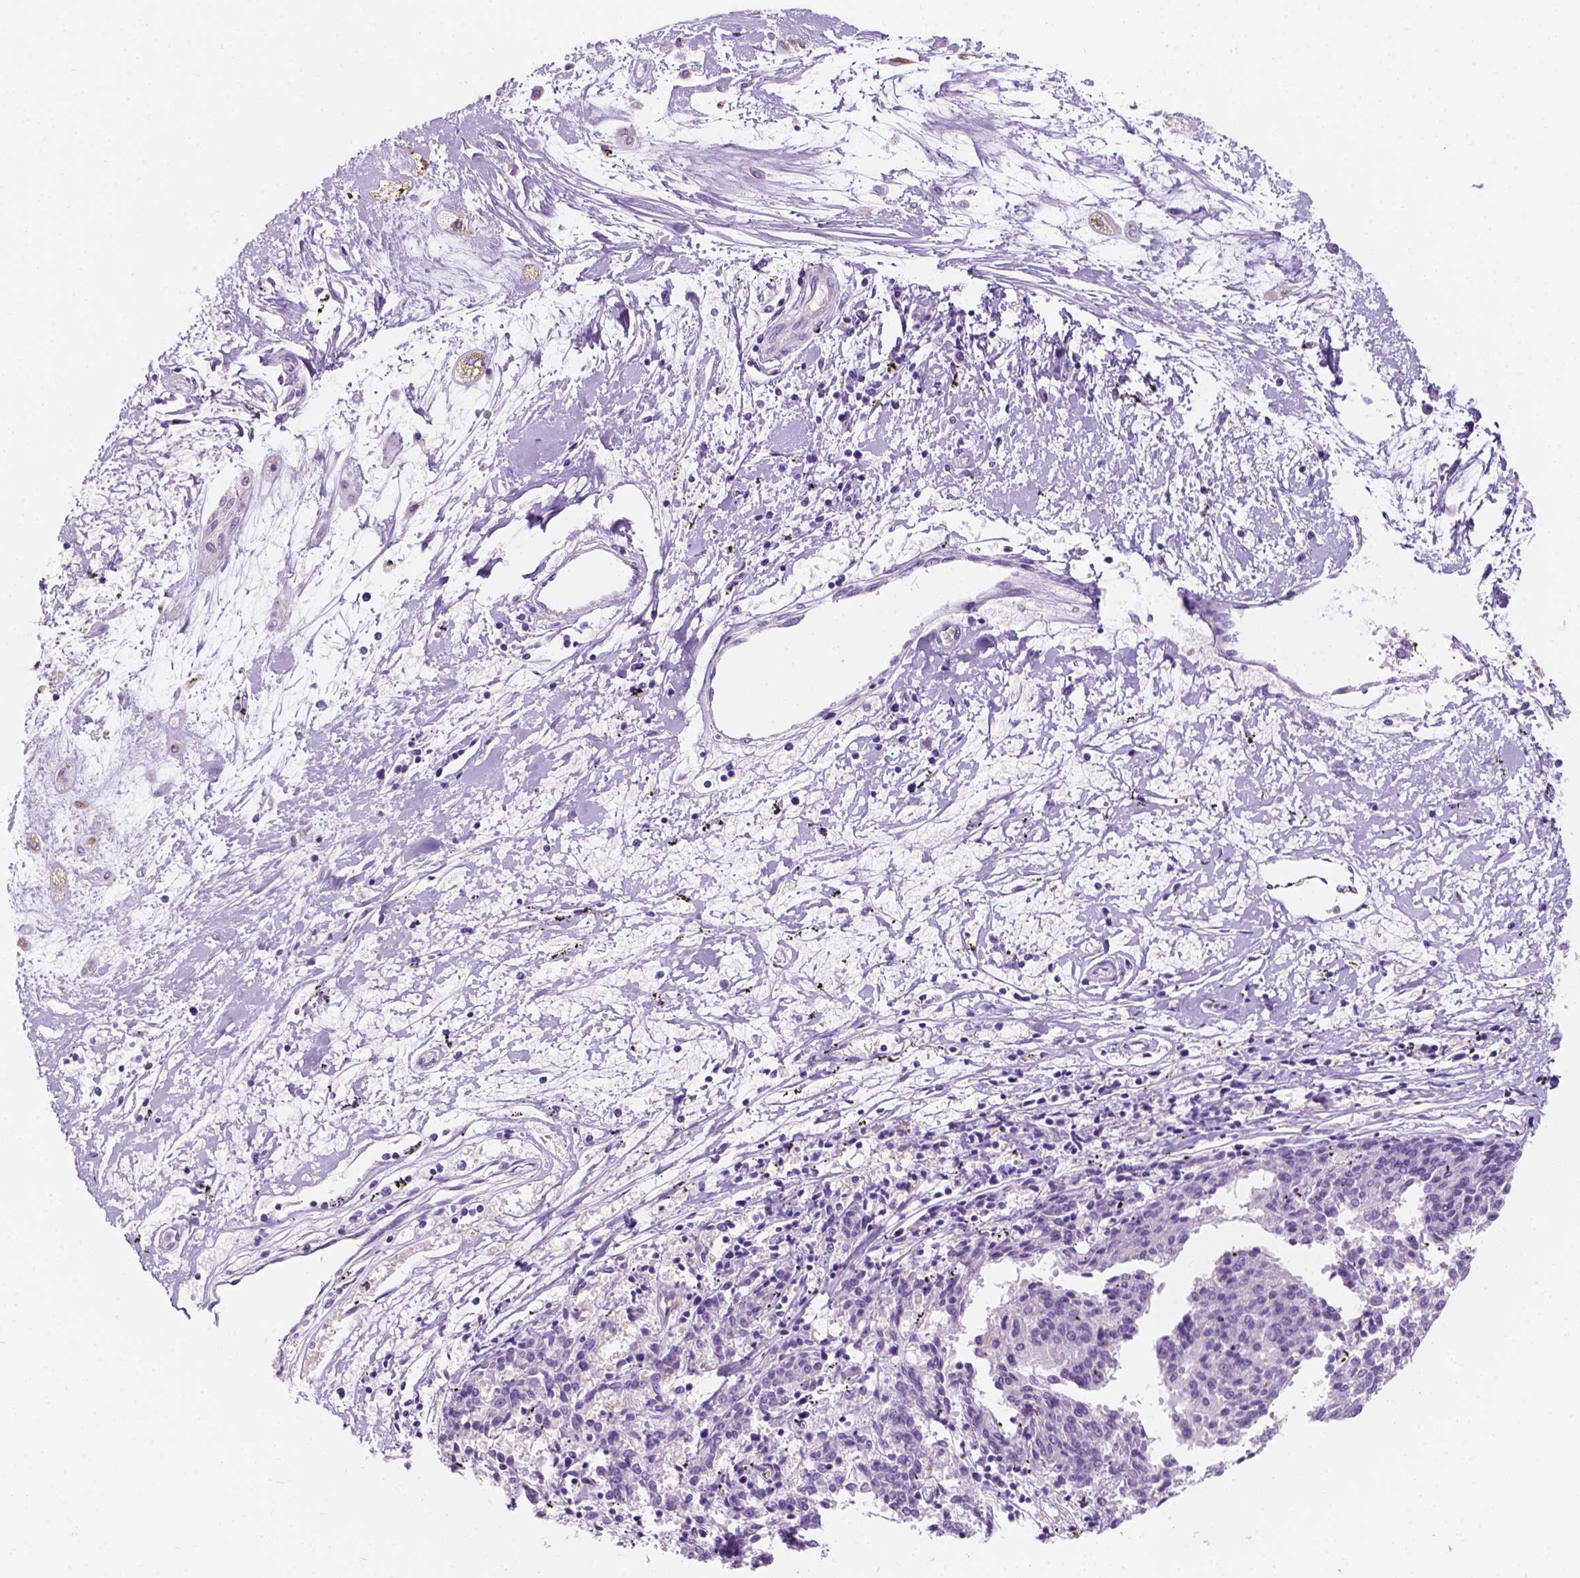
{"staining": {"intensity": "negative", "quantity": "none", "location": "none"}, "tissue": "melanoma", "cell_type": "Tumor cells", "image_type": "cancer", "snomed": [{"axis": "morphology", "description": "Malignant melanoma, NOS"}, {"axis": "topography", "description": "Skin"}], "caption": "High magnification brightfield microscopy of melanoma stained with DAB (3,3'-diaminobenzidine) (brown) and counterstained with hematoxylin (blue): tumor cells show no significant positivity. (DAB (3,3'-diaminobenzidine) immunohistochemistry (IHC), high magnification).", "gene": "SIRT2", "patient": {"sex": "female", "age": 72}}